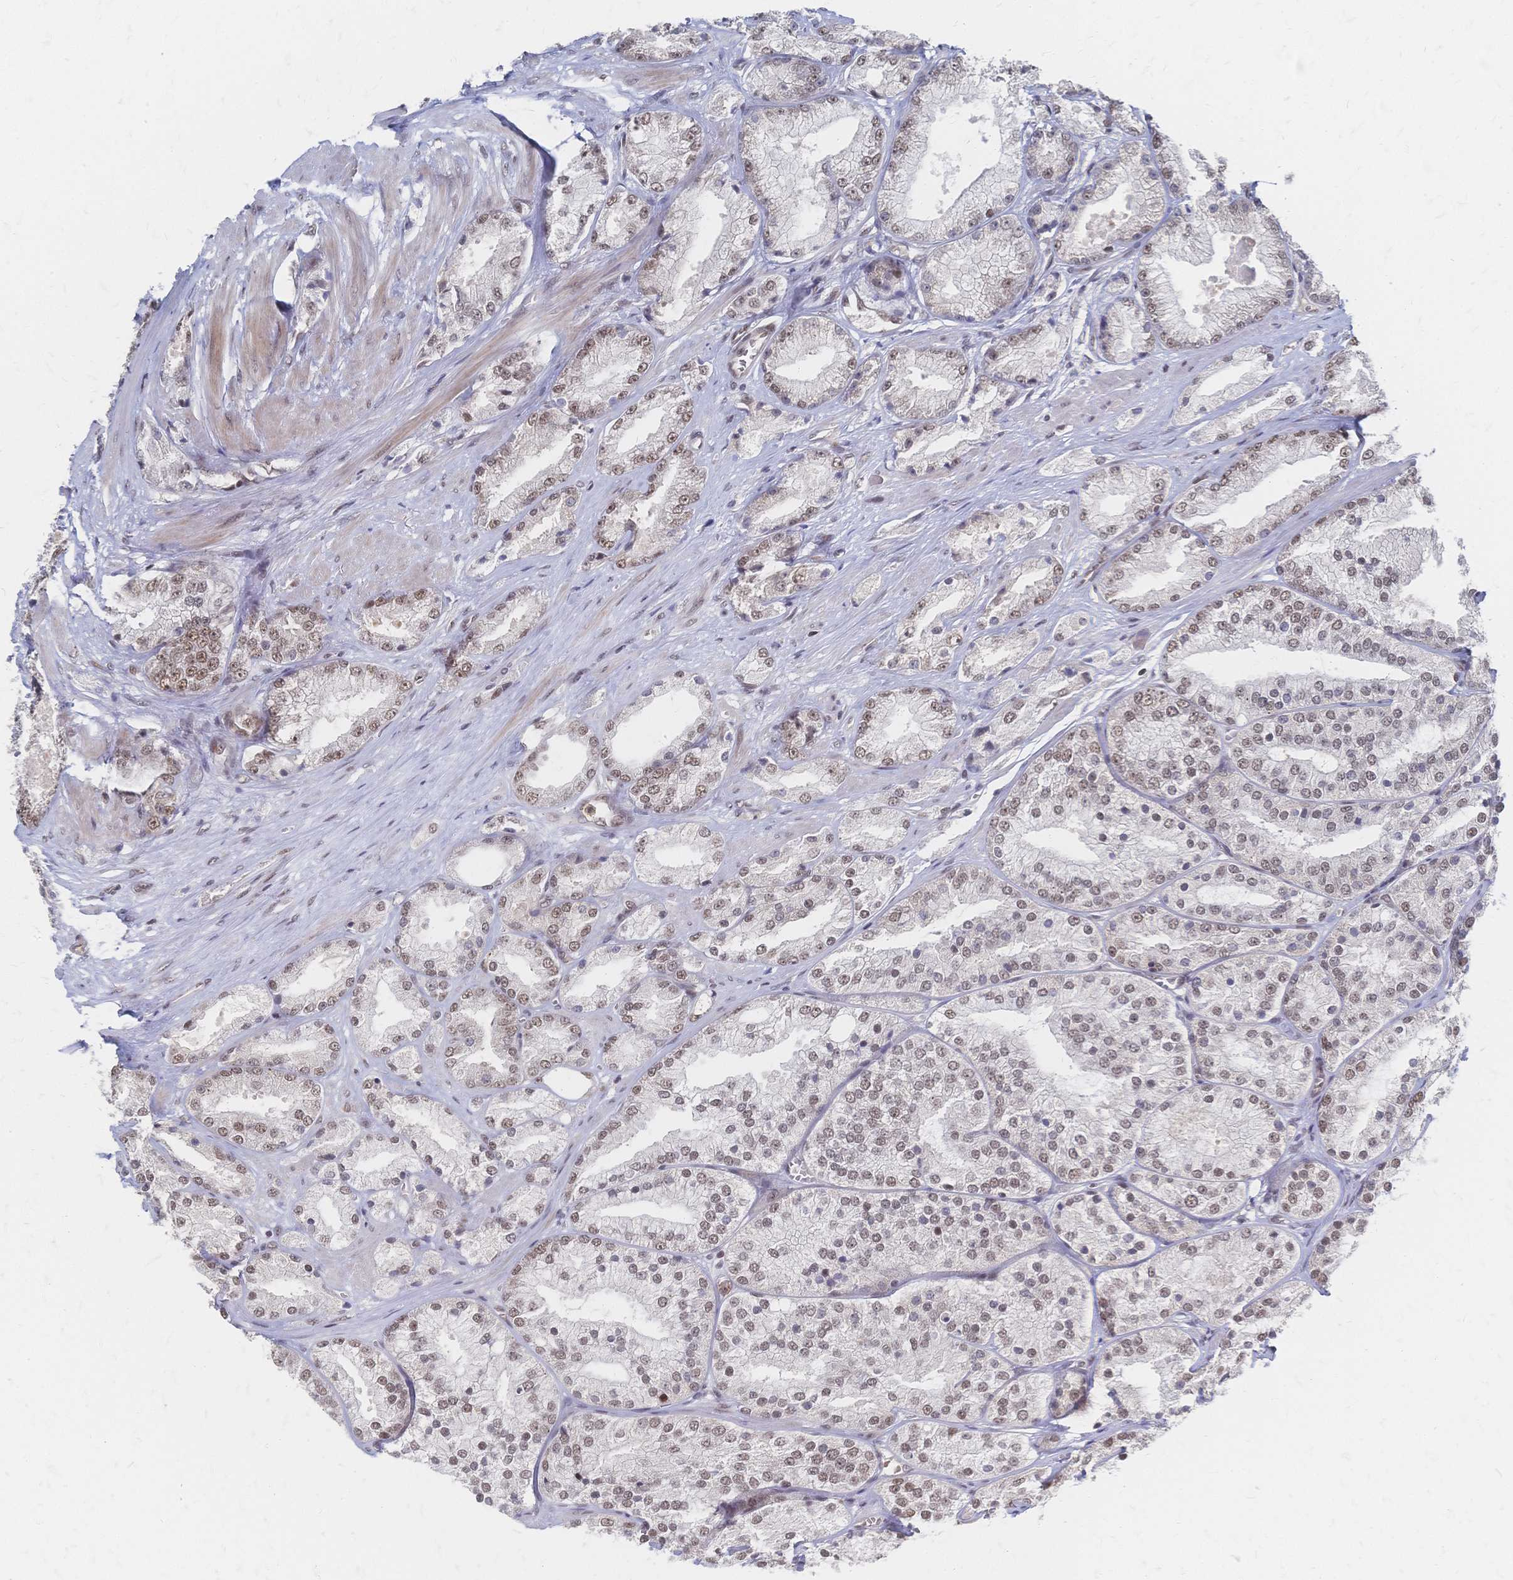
{"staining": {"intensity": "moderate", "quantity": ">75%", "location": "nuclear"}, "tissue": "prostate cancer", "cell_type": "Tumor cells", "image_type": "cancer", "snomed": [{"axis": "morphology", "description": "Adenocarcinoma, High grade"}, {"axis": "topography", "description": "Prostate"}], "caption": "IHC (DAB) staining of human adenocarcinoma (high-grade) (prostate) displays moderate nuclear protein staining in about >75% of tumor cells.", "gene": "NELFA", "patient": {"sex": "male", "age": 68}}